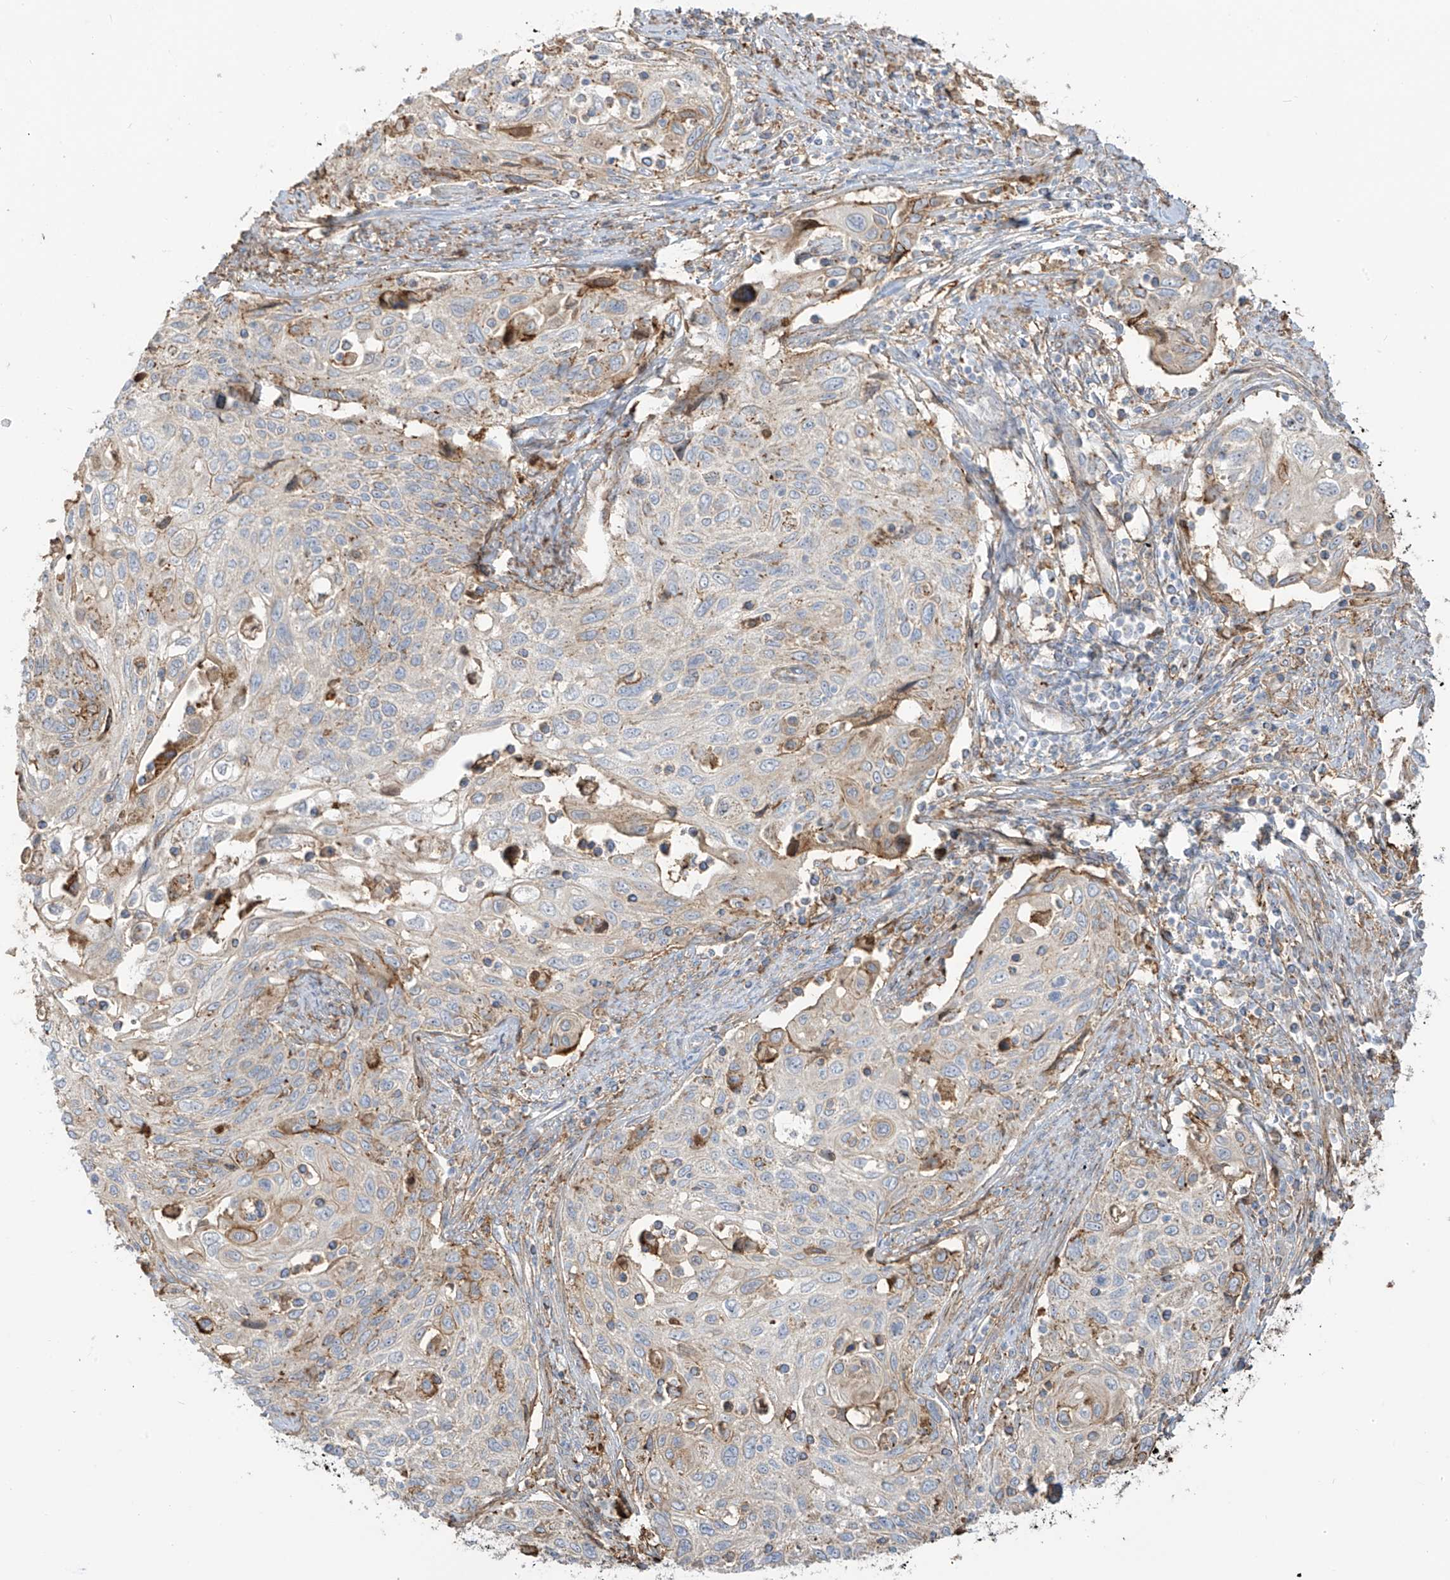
{"staining": {"intensity": "negative", "quantity": "none", "location": "none"}, "tissue": "cervical cancer", "cell_type": "Tumor cells", "image_type": "cancer", "snomed": [{"axis": "morphology", "description": "Squamous cell carcinoma, NOS"}, {"axis": "topography", "description": "Cervix"}], "caption": "An image of cervical cancer (squamous cell carcinoma) stained for a protein demonstrates no brown staining in tumor cells.", "gene": "ZGRF1", "patient": {"sex": "female", "age": 70}}